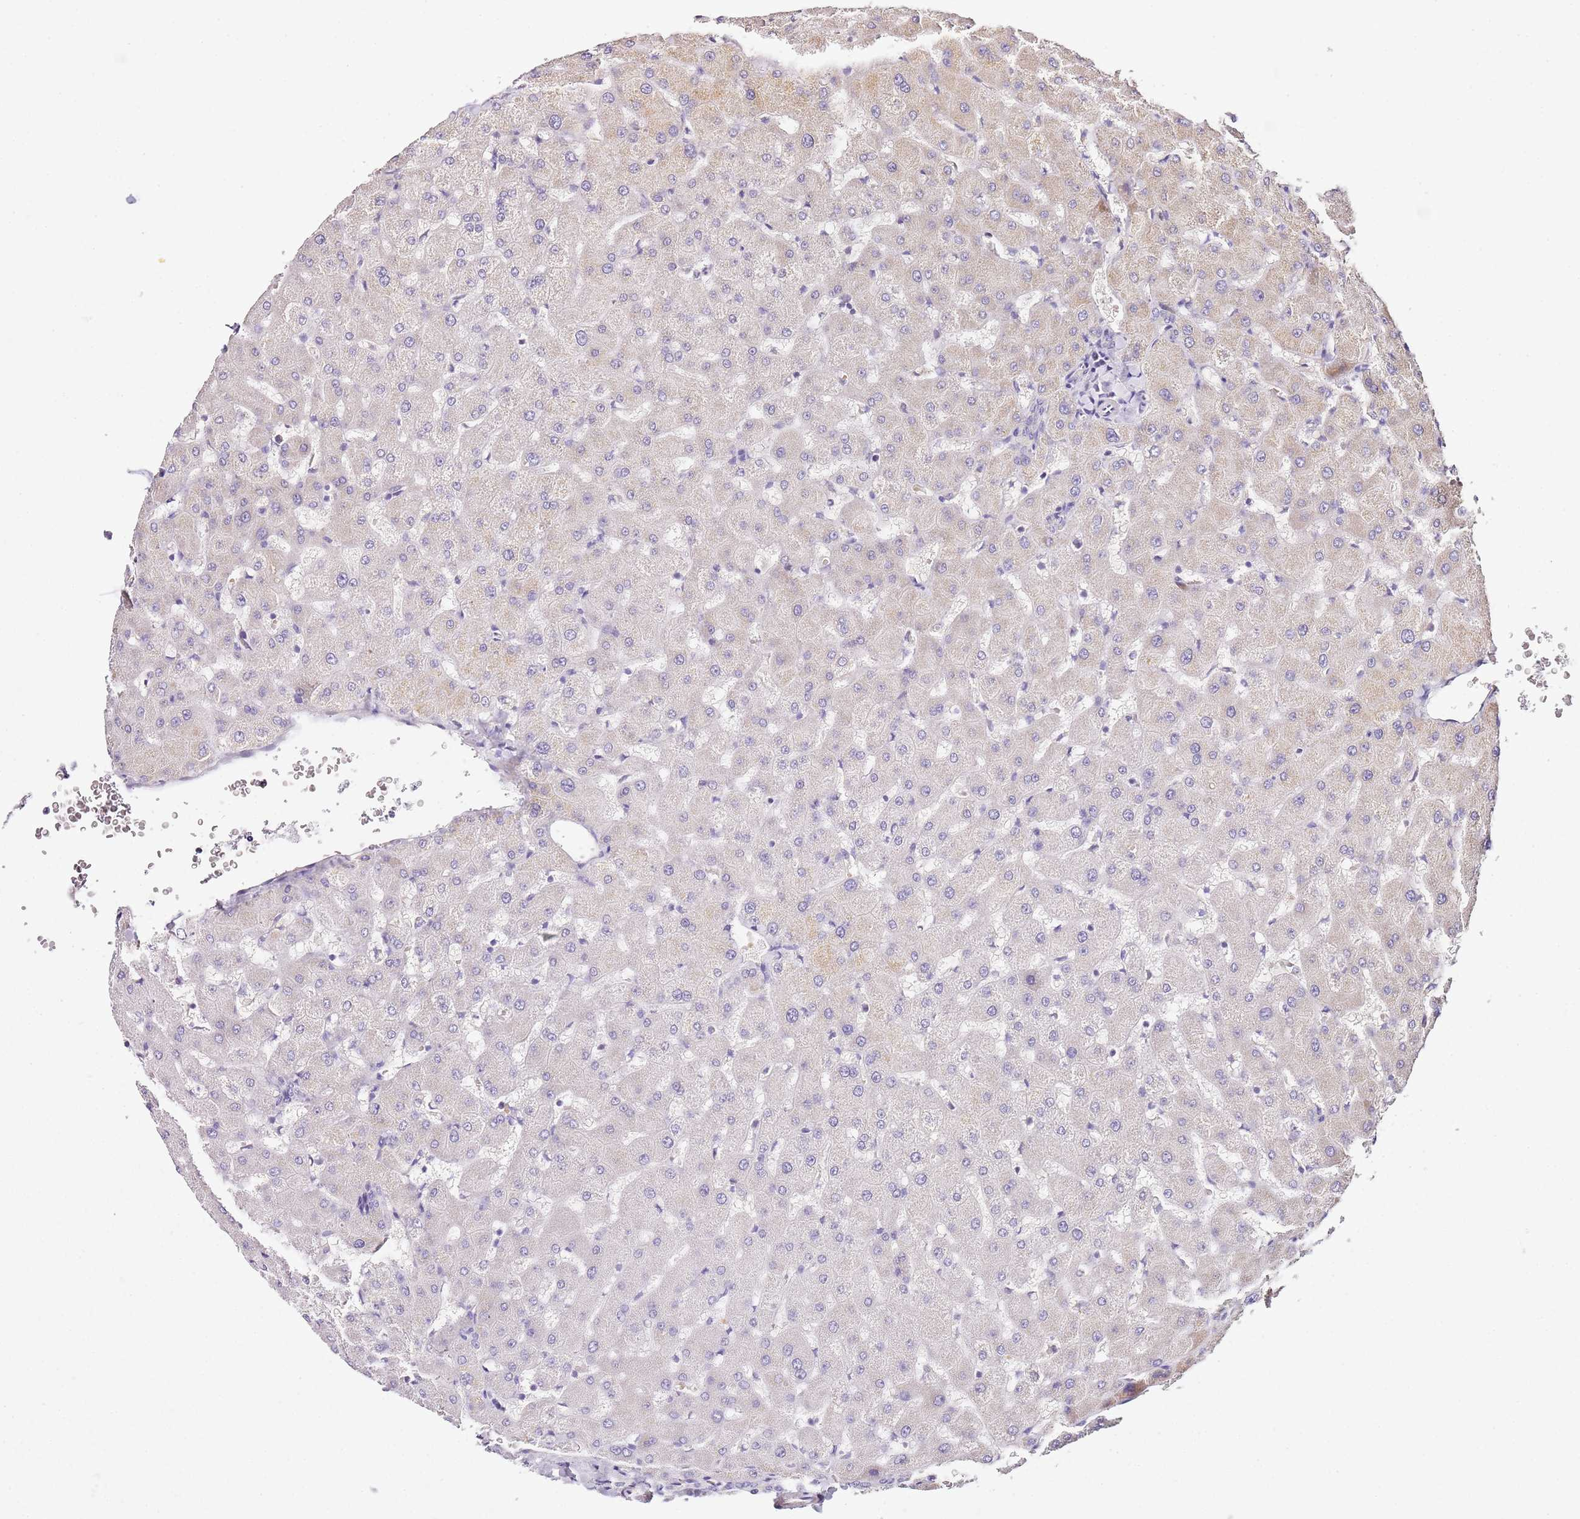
{"staining": {"intensity": "negative", "quantity": "none", "location": "none"}, "tissue": "liver", "cell_type": "Cholangiocytes", "image_type": "normal", "snomed": [{"axis": "morphology", "description": "Normal tissue, NOS"}, {"axis": "topography", "description": "Liver"}], "caption": "This micrograph is of benign liver stained with IHC to label a protein in brown with the nuclei are counter-stained blue. There is no positivity in cholangiocytes.", "gene": "OR2B11", "patient": {"sex": "female", "age": 63}}